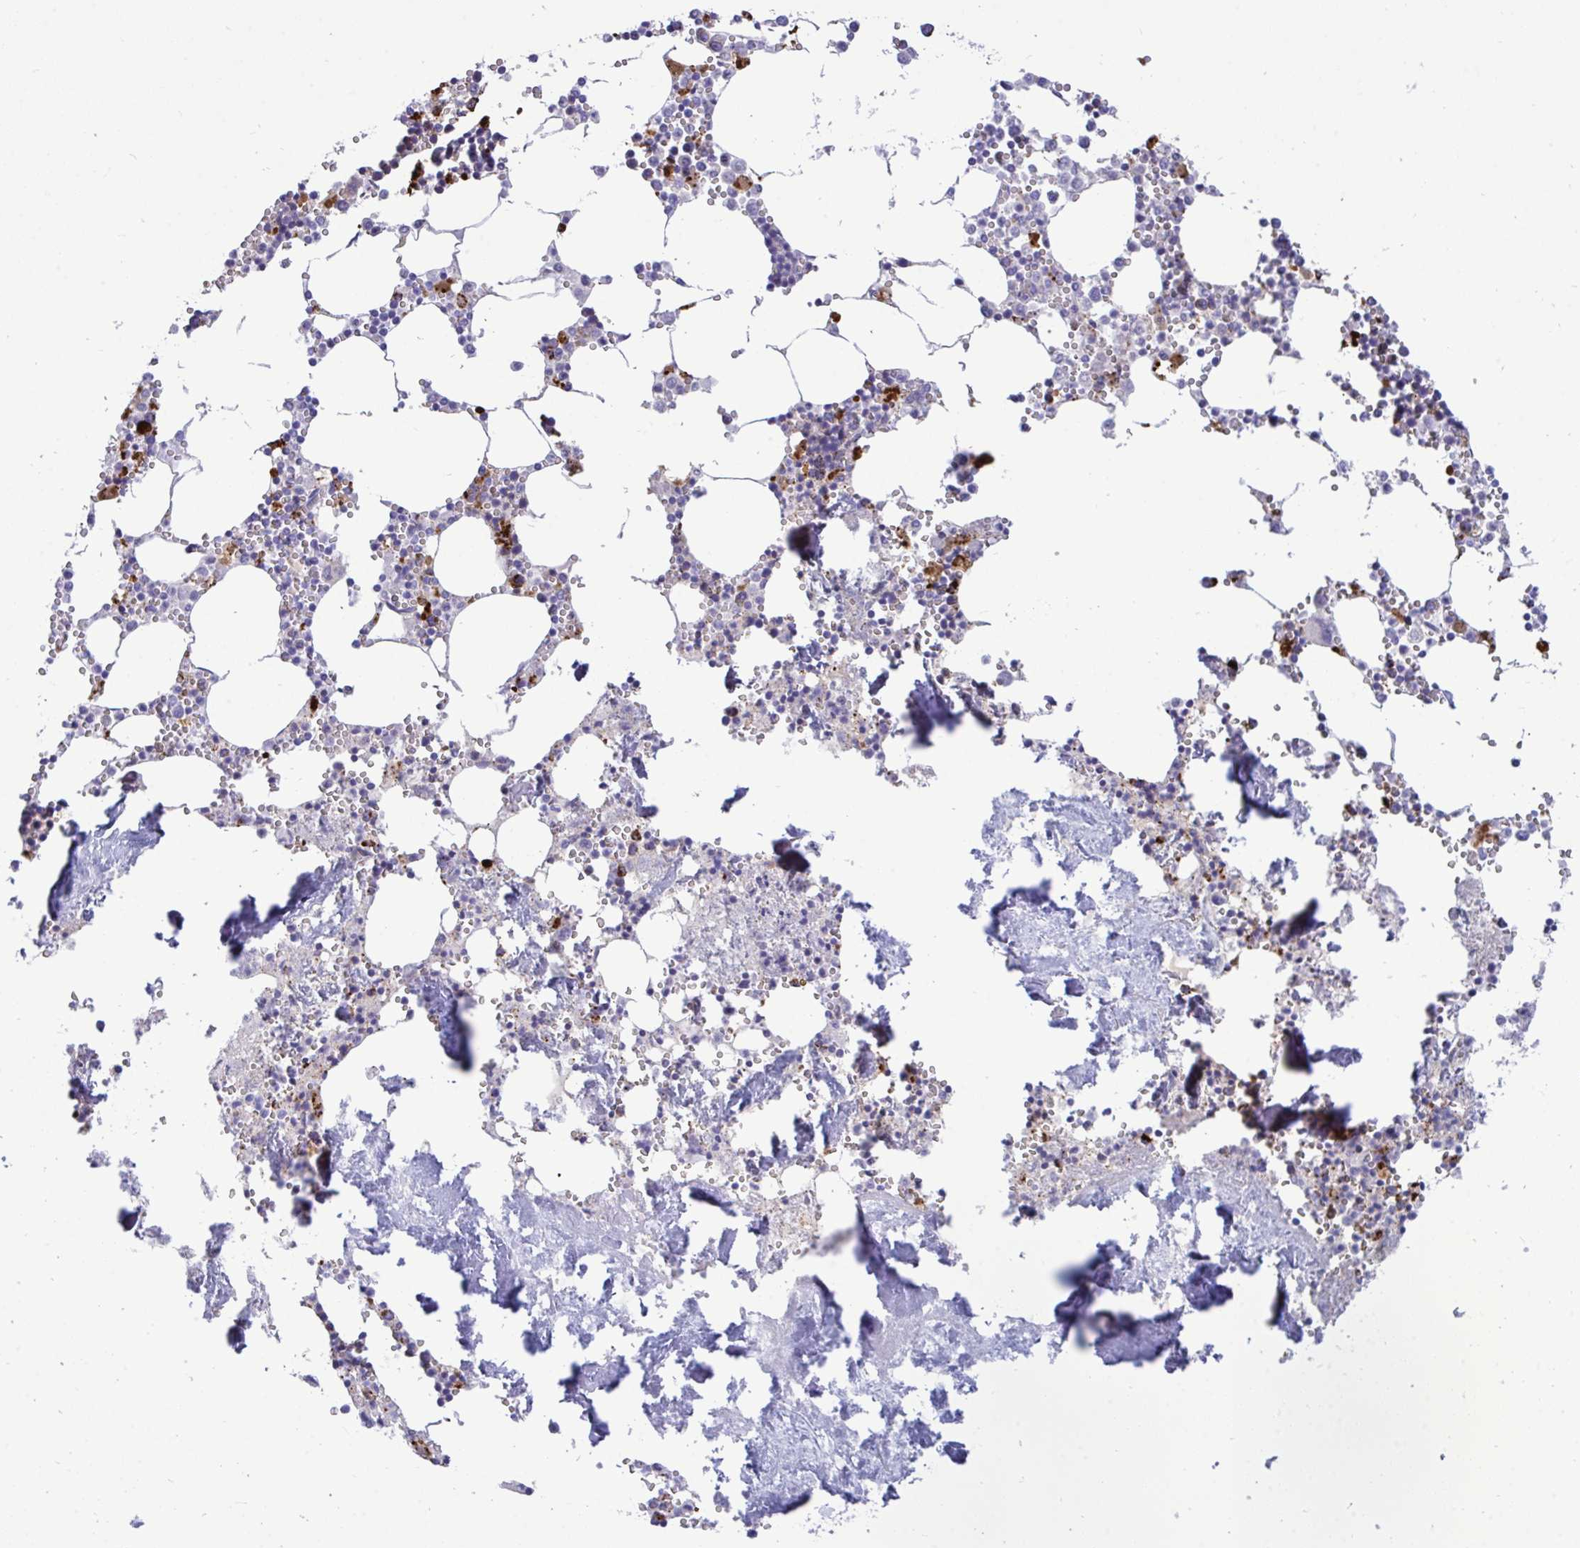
{"staining": {"intensity": "strong", "quantity": "<25%", "location": "cytoplasmic/membranous"}, "tissue": "bone marrow", "cell_type": "Hematopoietic cells", "image_type": "normal", "snomed": [{"axis": "morphology", "description": "Normal tissue, NOS"}, {"axis": "topography", "description": "Bone marrow"}], "caption": "Immunohistochemistry (IHC) micrograph of unremarkable human bone marrow stained for a protein (brown), which shows medium levels of strong cytoplasmic/membranous staining in approximately <25% of hematopoietic cells.", "gene": "CPVL", "patient": {"sex": "male", "age": 54}}